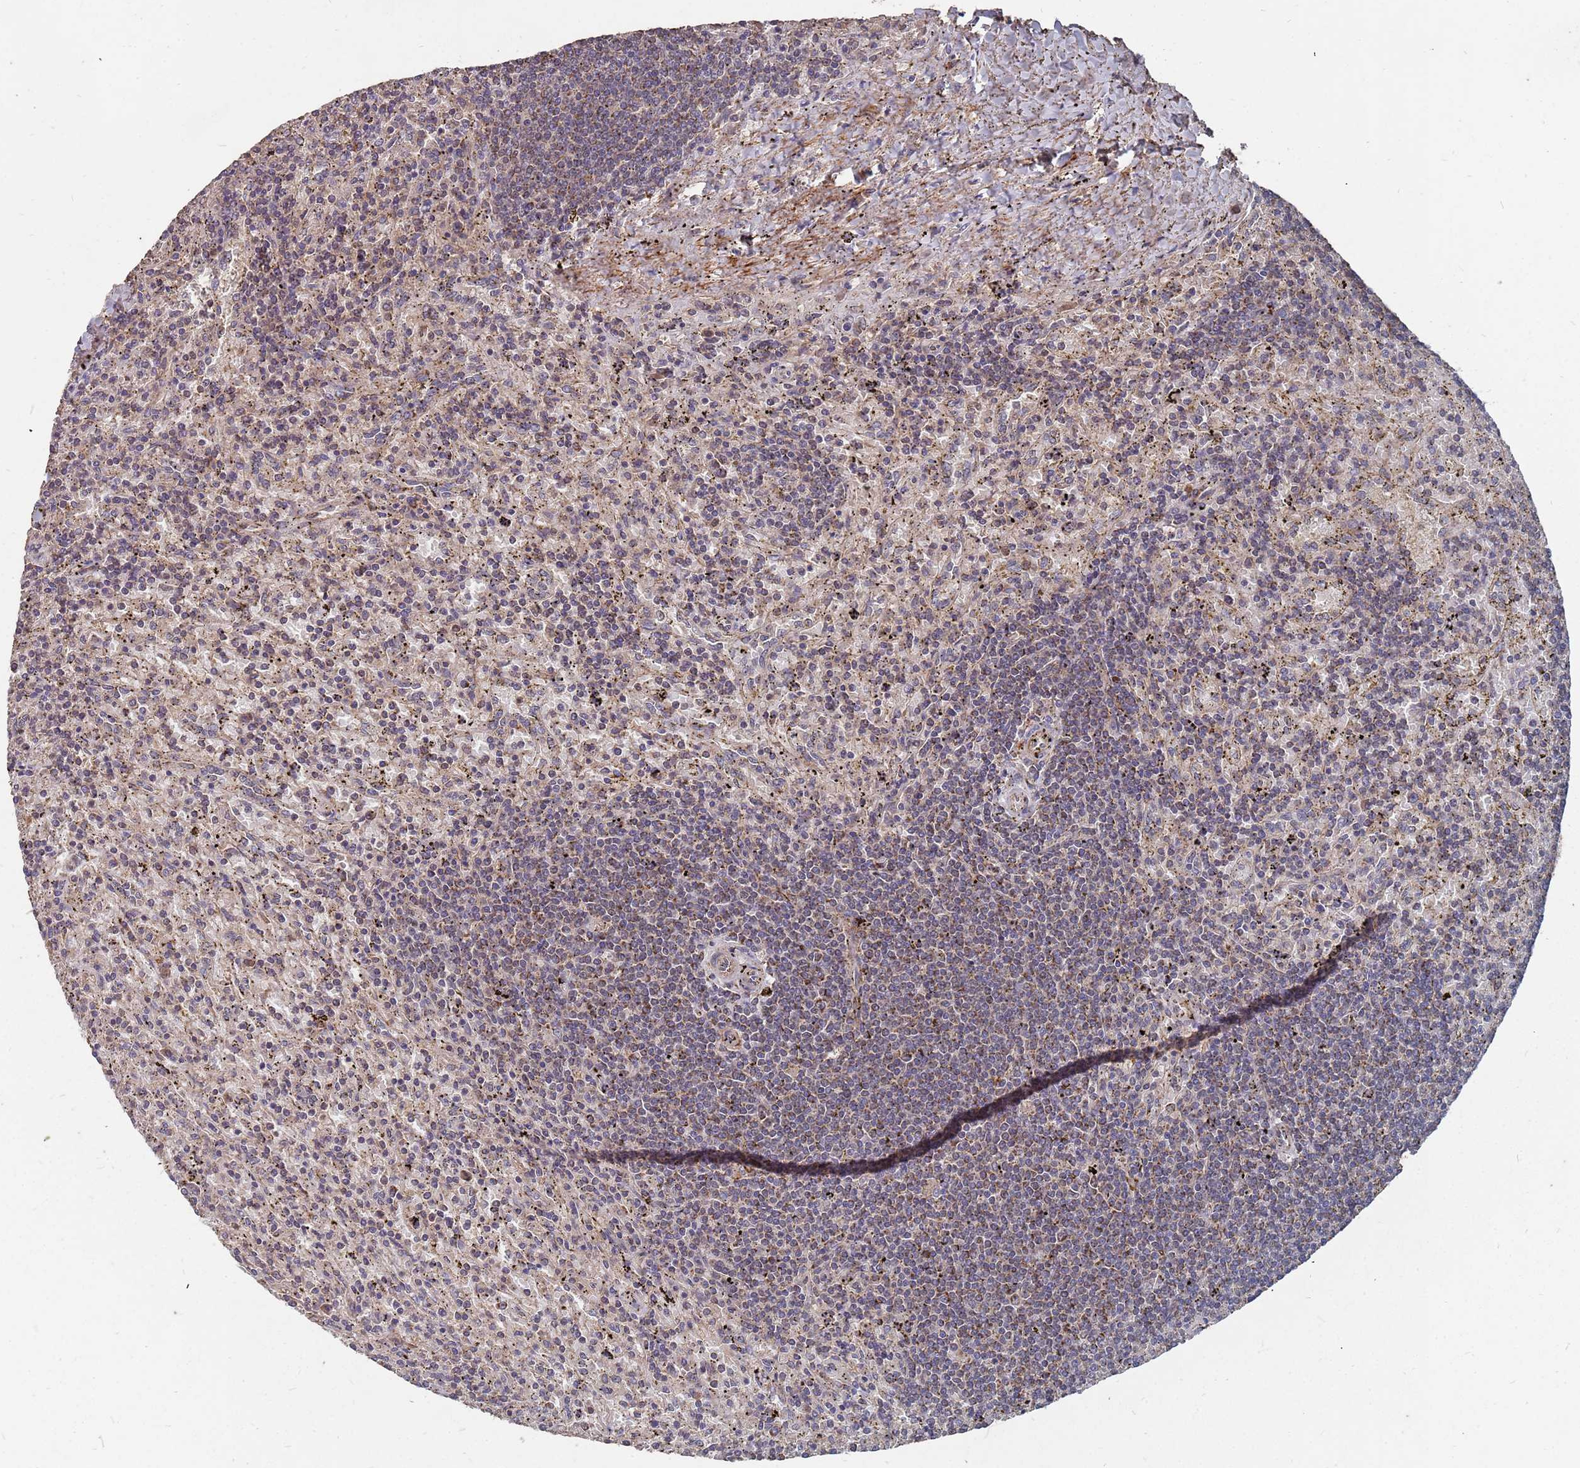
{"staining": {"intensity": "moderate", "quantity": "<25%", "location": "cytoplasmic/membranous"}, "tissue": "lymphoma", "cell_type": "Tumor cells", "image_type": "cancer", "snomed": [{"axis": "morphology", "description": "Malignant lymphoma, non-Hodgkin's type, Low grade"}, {"axis": "topography", "description": "Spleen"}], "caption": "Protein staining of malignant lymphoma, non-Hodgkin's type (low-grade) tissue demonstrates moderate cytoplasmic/membranous staining in approximately <25% of tumor cells.", "gene": "PRORP", "patient": {"sex": "male", "age": 76}}